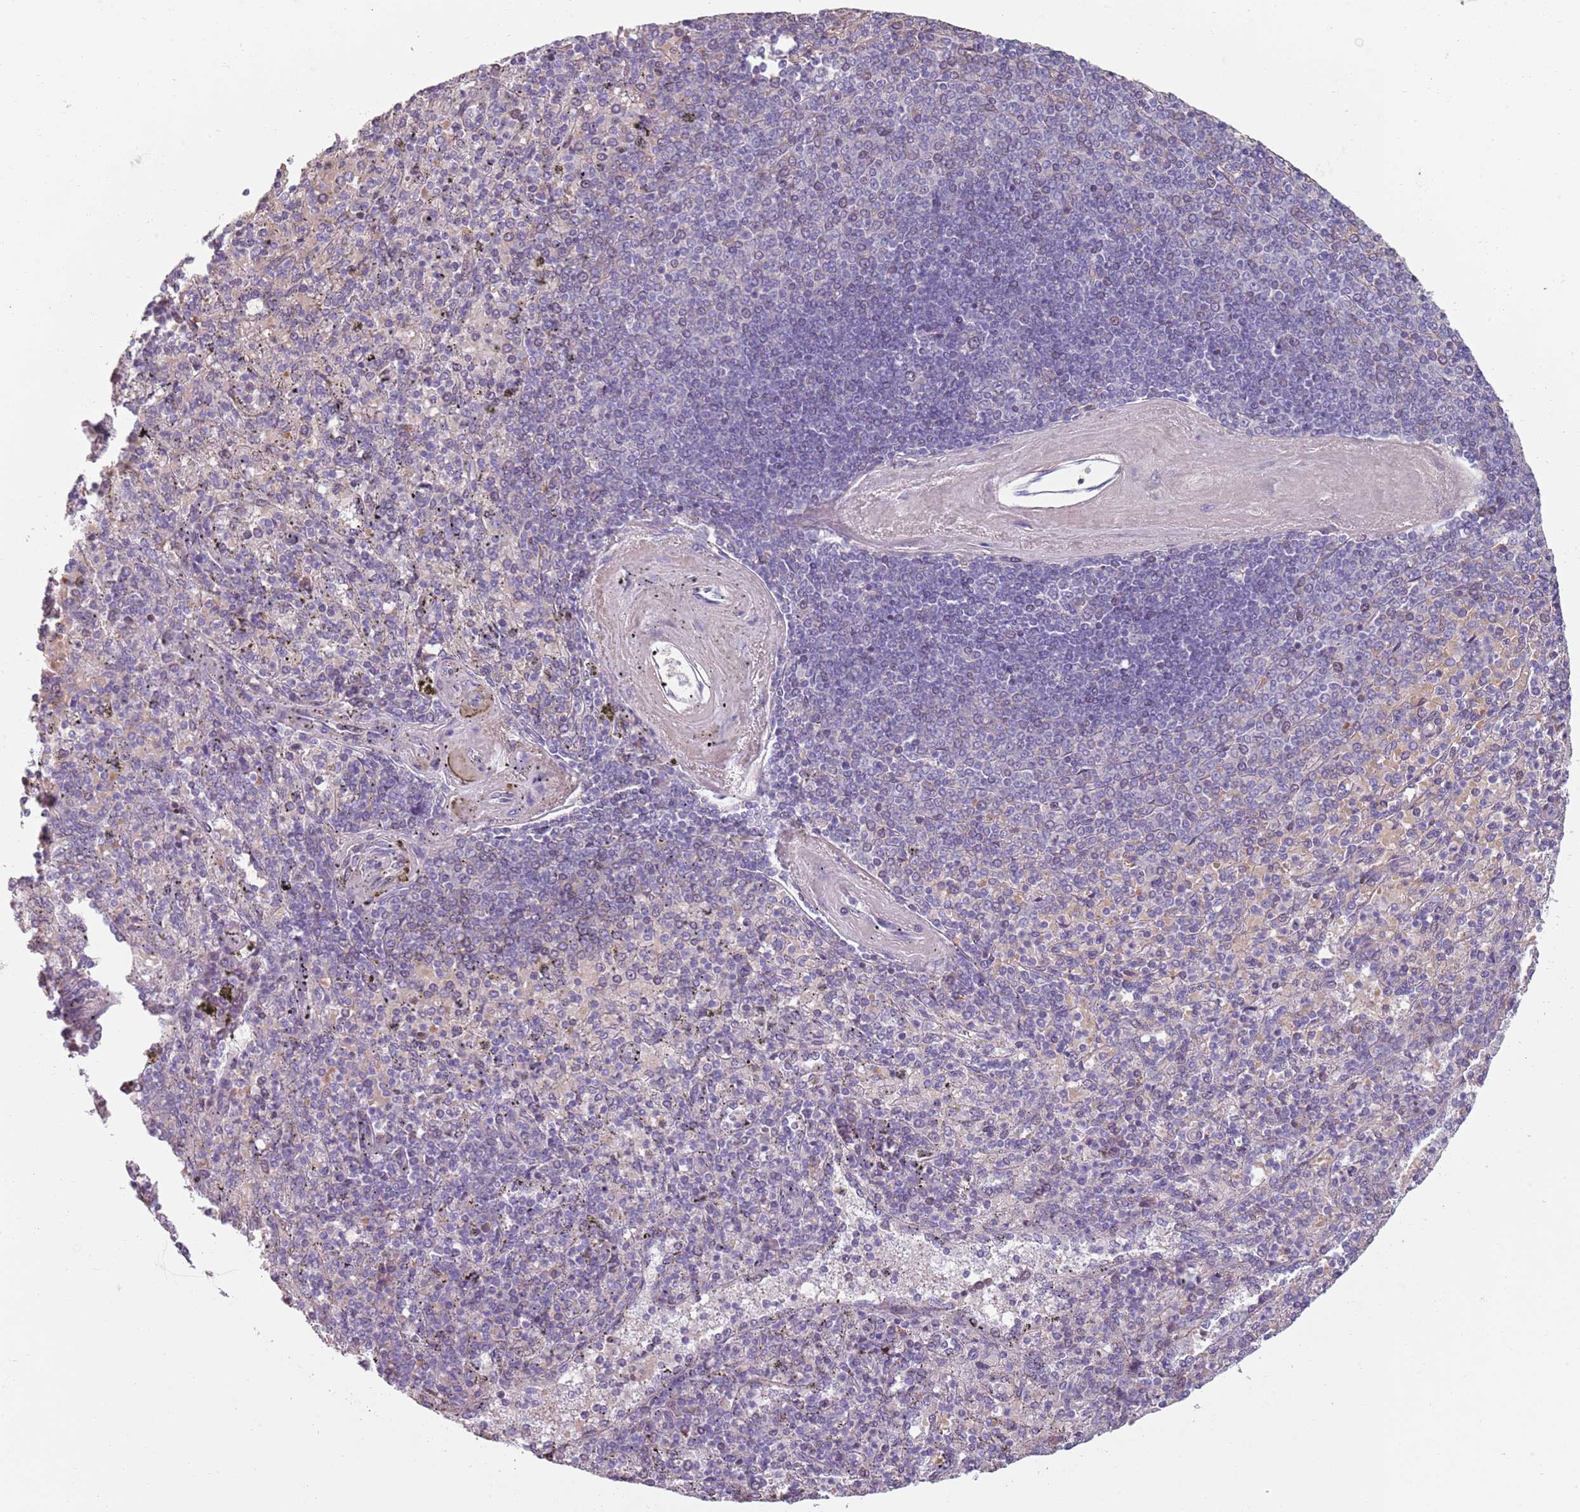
{"staining": {"intensity": "negative", "quantity": "none", "location": "none"}, "tissue": "spleen", "cell_type": "Cells in red pulp", "image_type": "normal", "snomed": [{"axis": "morphology", "description": "Normal tissue, NOS"}, {"axis": "topography", "description": "Spleen"}], "caption": "Protein analysis of benign spleen displays no significant staining in cells in red pulp. (DAB (3,3'-diaminobenzidine) IHC visualized using brightfield microscopy, high magnification).", "gene": "PIEZO1", "patient": {"sex": "male", "age": 82}}